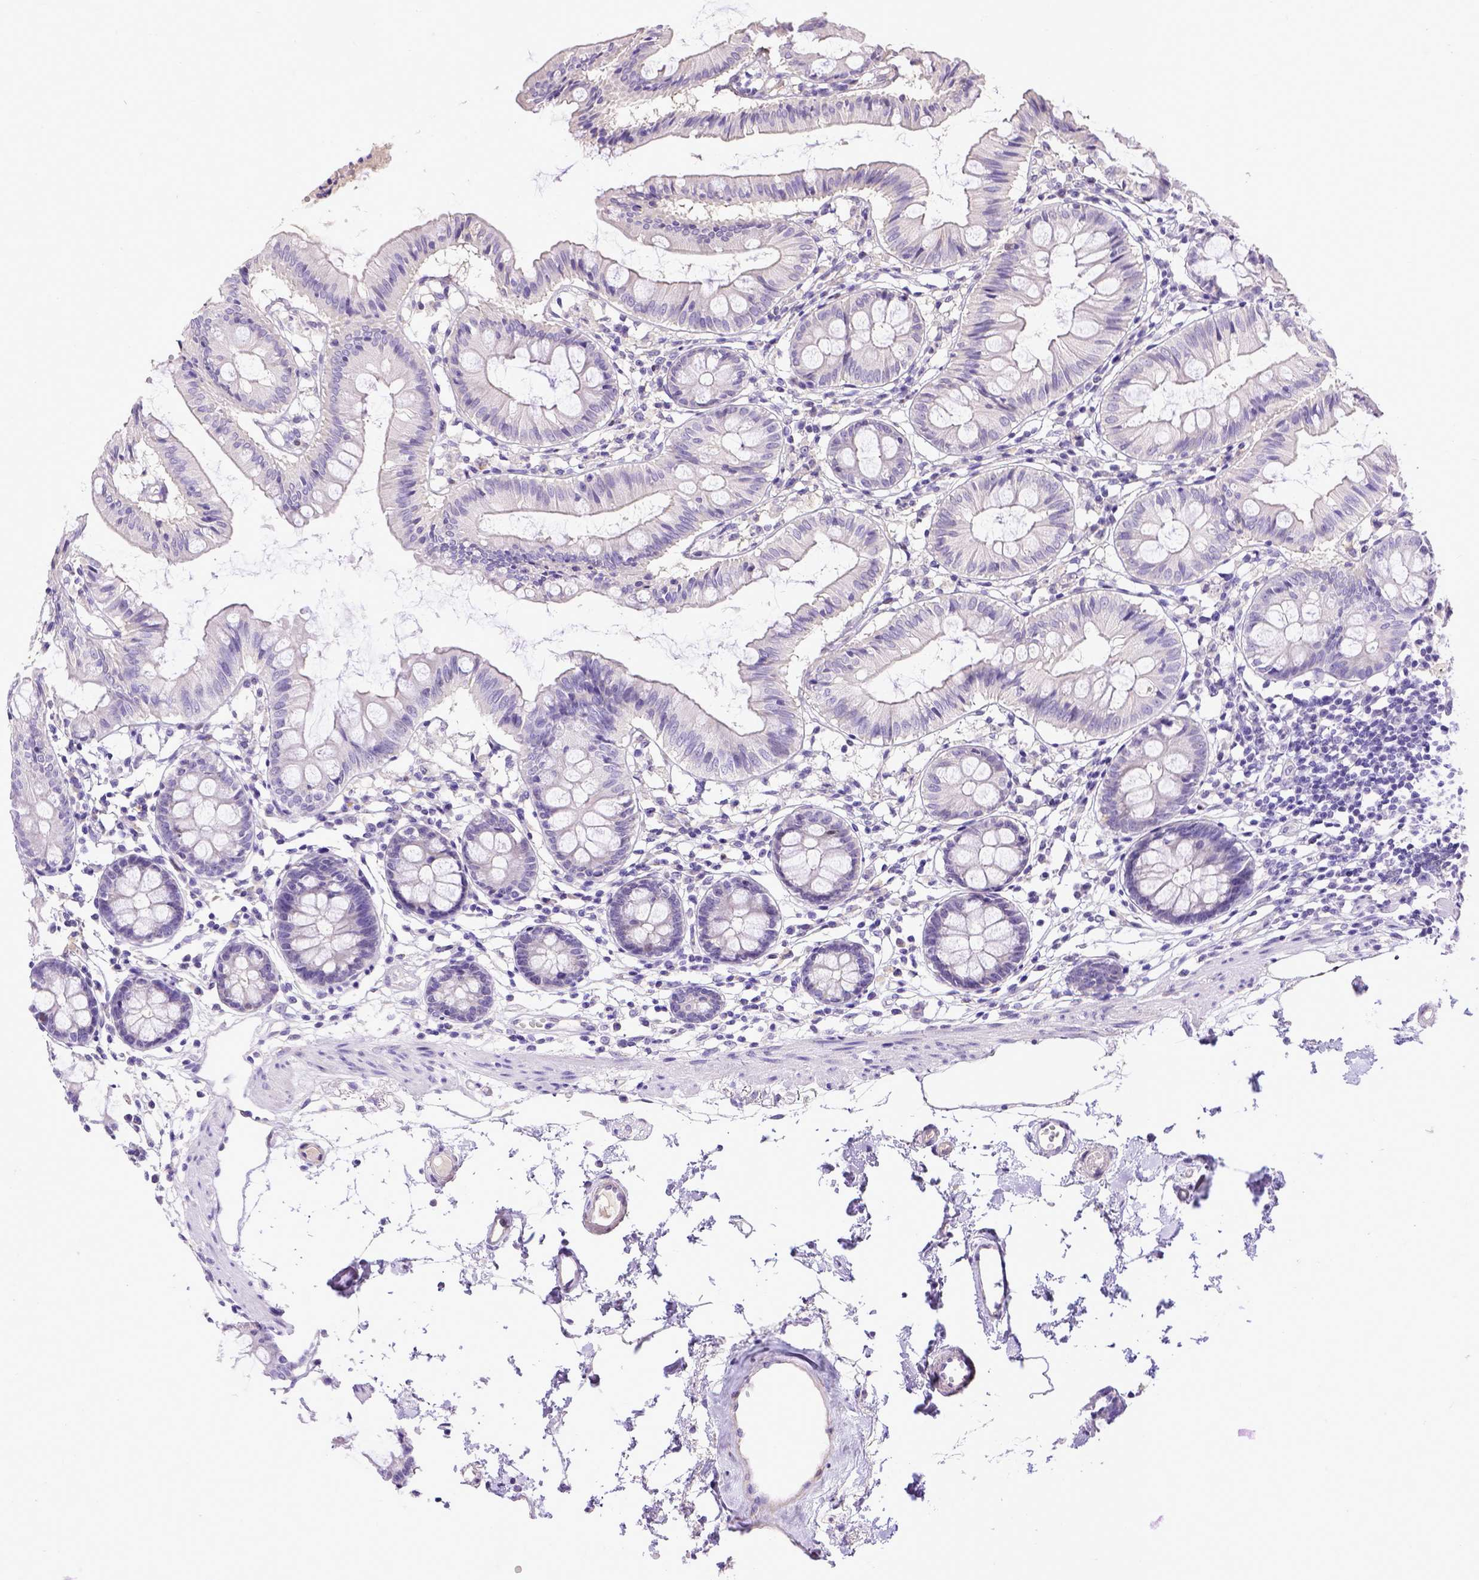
{"staining": {"intensity": "negative", "quantity": "none", "location": "none"}, "tissue": "colon", "cell_type": "Endothelial cells", "image_type": "normal", "snomed": [{"axis": "morphology", "description": "Normal tissue, NOS"}, {"axis": "topography", "description": "Colon"}], "caption": "Endothelial cells show no significant positivity in unremarkable colon. Nuclei are stained in blue.", "gene": "BTN1A1", "patient": {"sex": "female", "age": 84}}